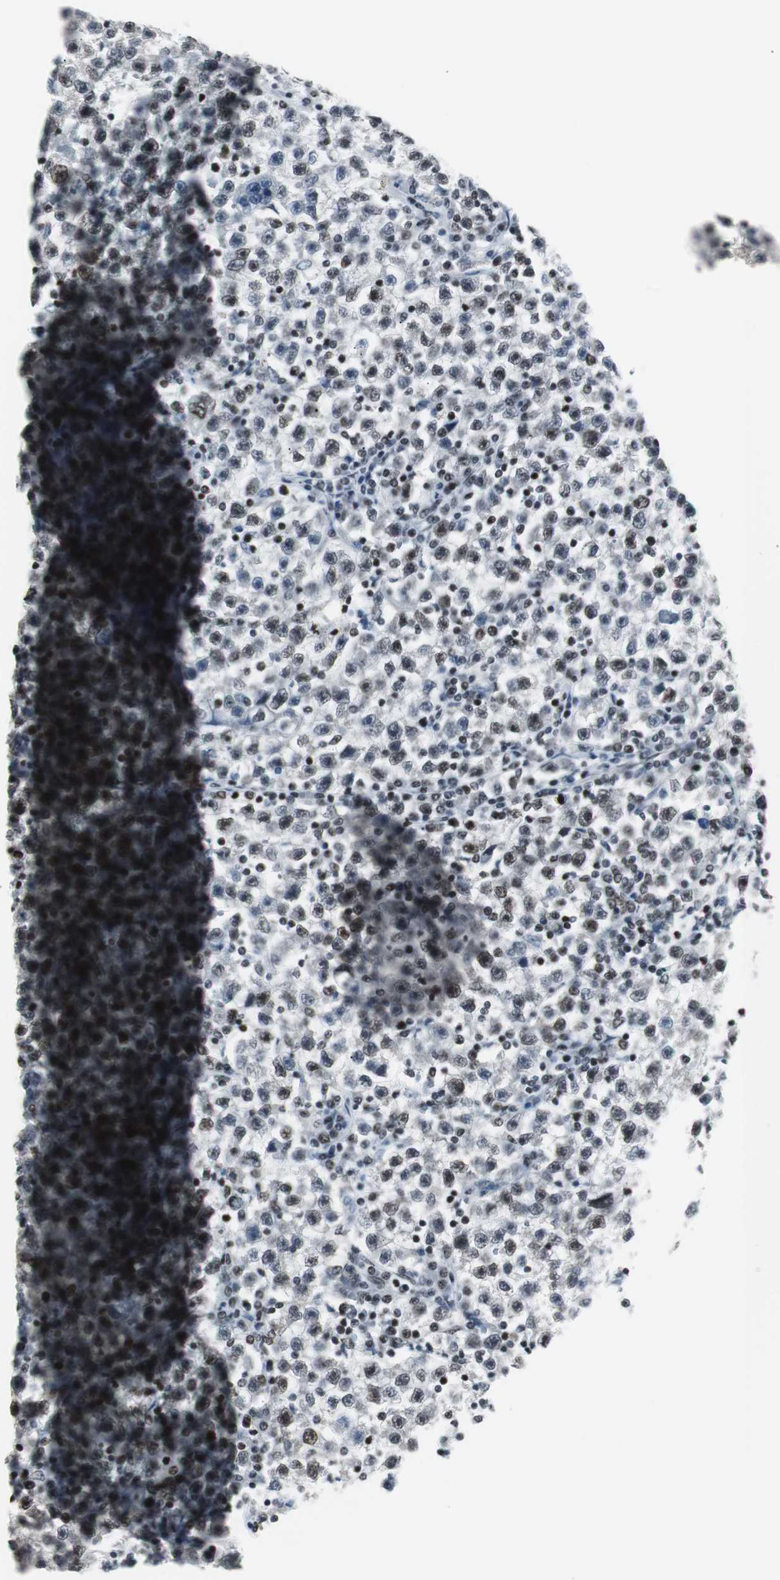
{"staining": {"intensity": "moderate", "quantity": ">75%", "location": "nuclear"}, "tissue": "testis cancer", "cell_type": "Tumor cells", "image_type": "cancer", "snomed": [{"axis": "morphology", "description": "Seminoma, NOS"}, {"axis": "topography", "description": "Testis"}], "caption": "Approximately >75% of tumor cells in human testis seminoma reveal moderate nuclear protein expression as visualized by brown immunohistochemical staining.", "gene": "XRCC1", "patient": {"sex": "male", "age": 22}}